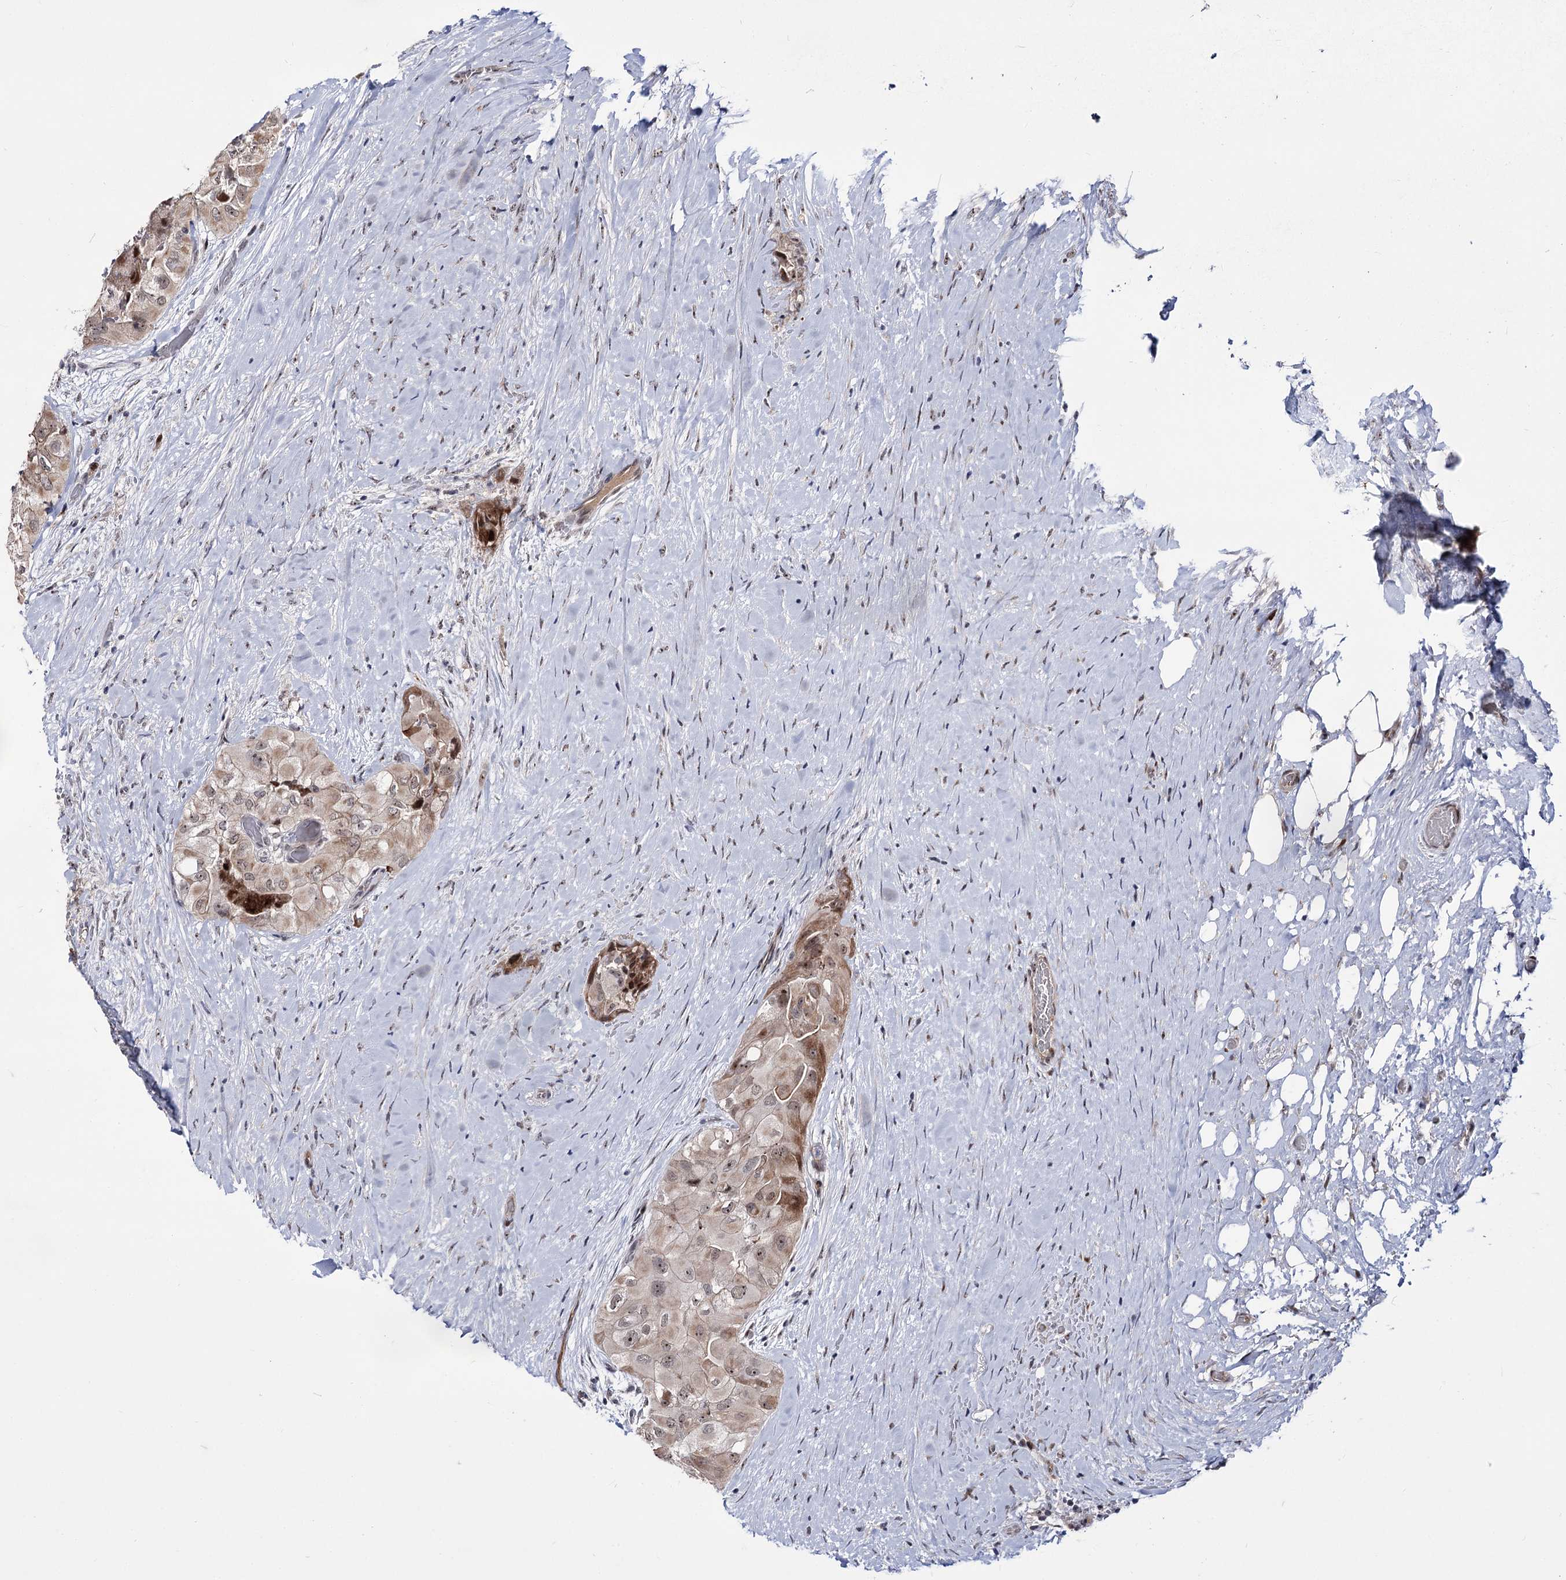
{"staining": {"intensity": "weak", "quantity": ">75%", "location": "cytoplasmic/membranous,nuclear"}, "tissue": "thyroid cancer", "cell_type": "Tumor cells", "image_type": "cancer", "snomed": [{"axis": "morphology", "description": "Papillary adenocarcinoma, NOS"}, {"axis": "topography", "description": "Thyroid gland"}], "caption": "Immunohistochemical staining of thyroid cancer exhibits weak cytoplasmic/membranous and nuclear protein expression in approximately >75% of tumor cells.", "gene": "STOX1", "patient": {"sex": "female", "age": 59}}